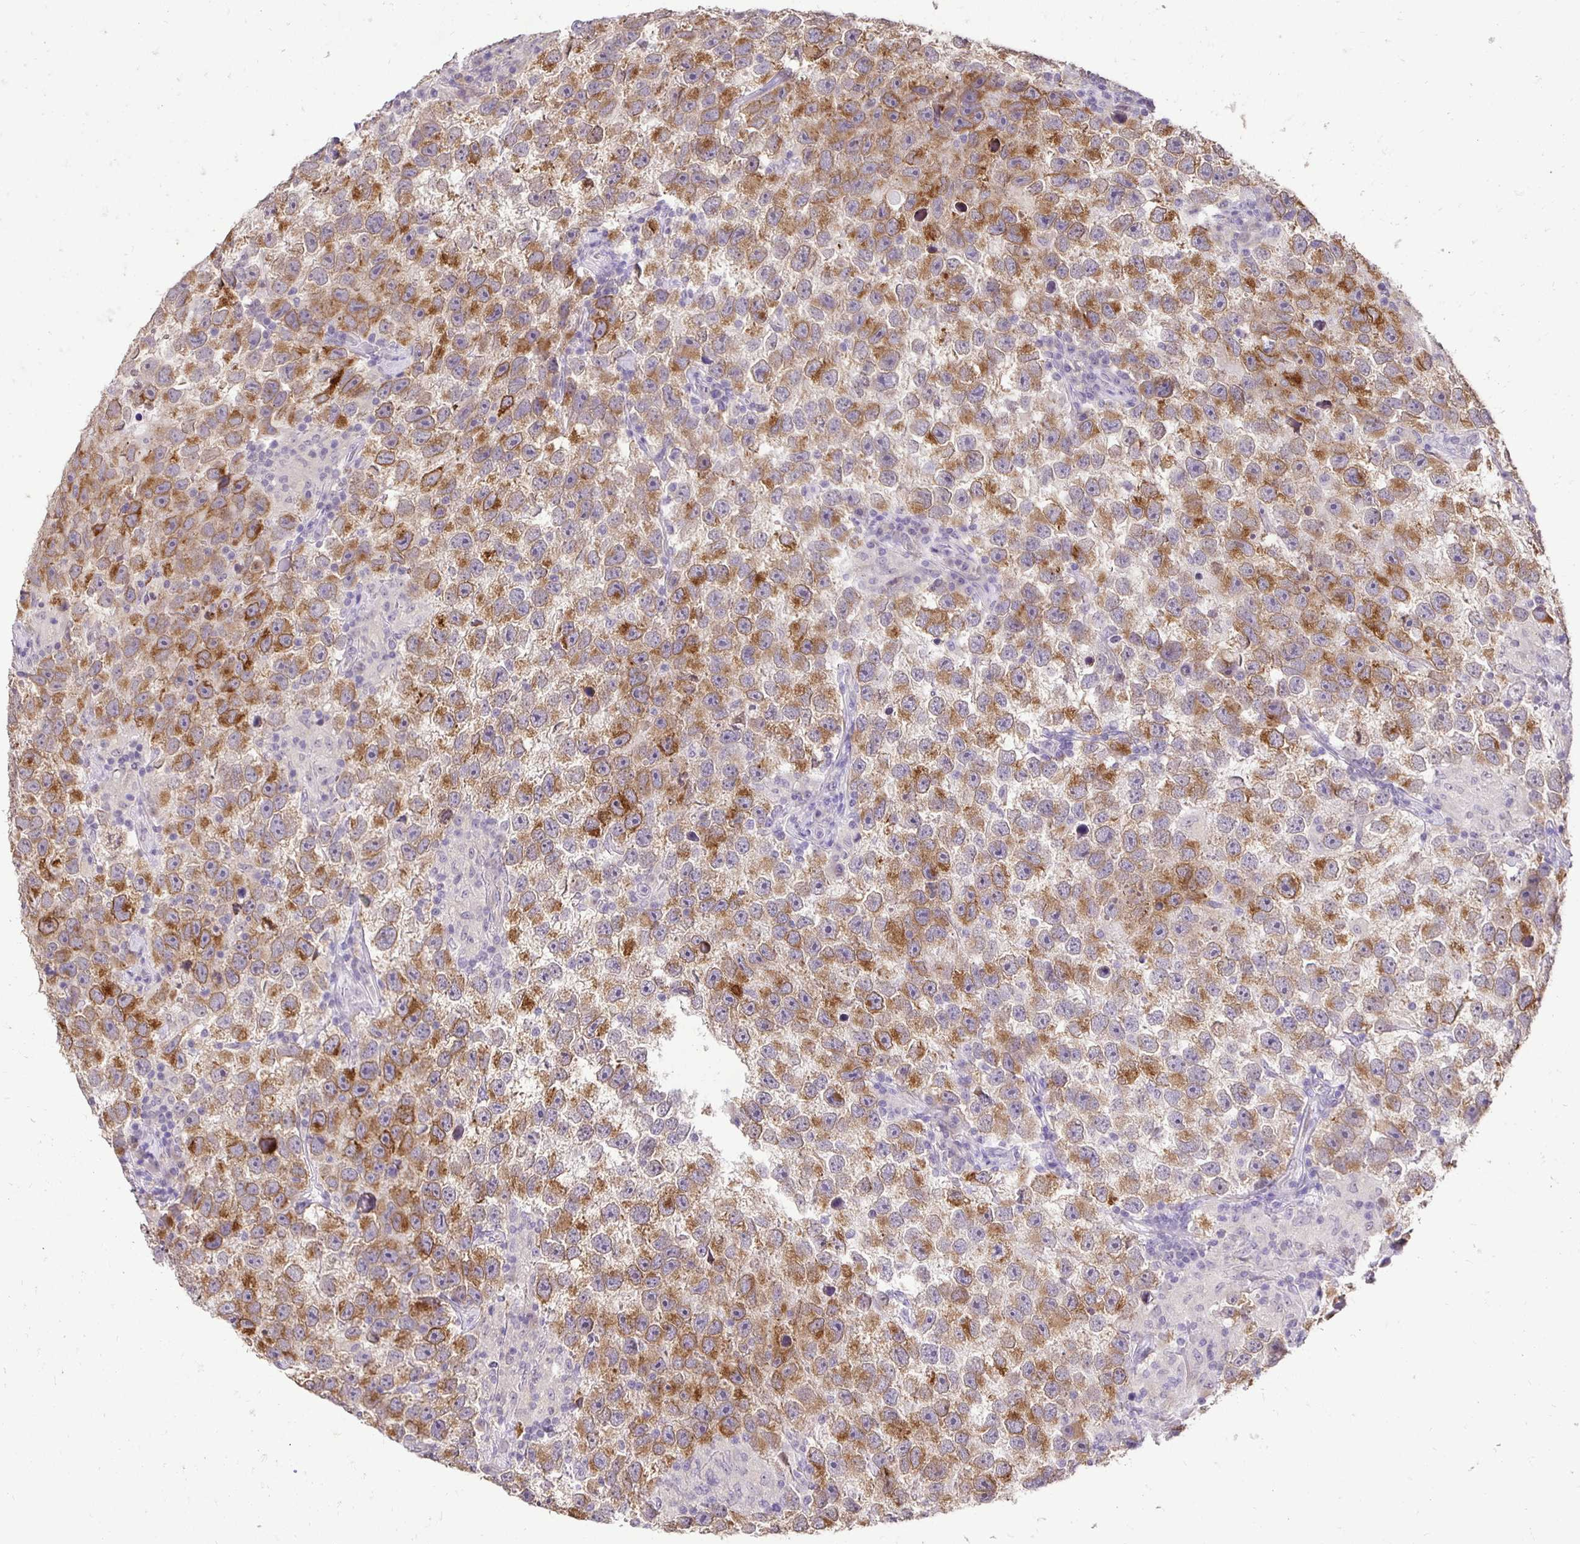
{"staining": {"intensity": "moderate", "quantity": ">75%", "location": "cytoplasmic/membranous"}, "tissue": "testis cancer", "cell_type": "Tumor cells", "image_type": "cancer", "snomed": [{"axis": "morphology", "description": "Seminoma, NOS"}, {"axis": "topography", "description": "Testis"}], "caption": "Brown immunohistochemical staining in human testis cancer shows moderate cytoplasmic/membranous expression in approximately >75% of tumor cells.", "gene": "RHEBL1", "patient": {"sex": "male", "age": 26}}